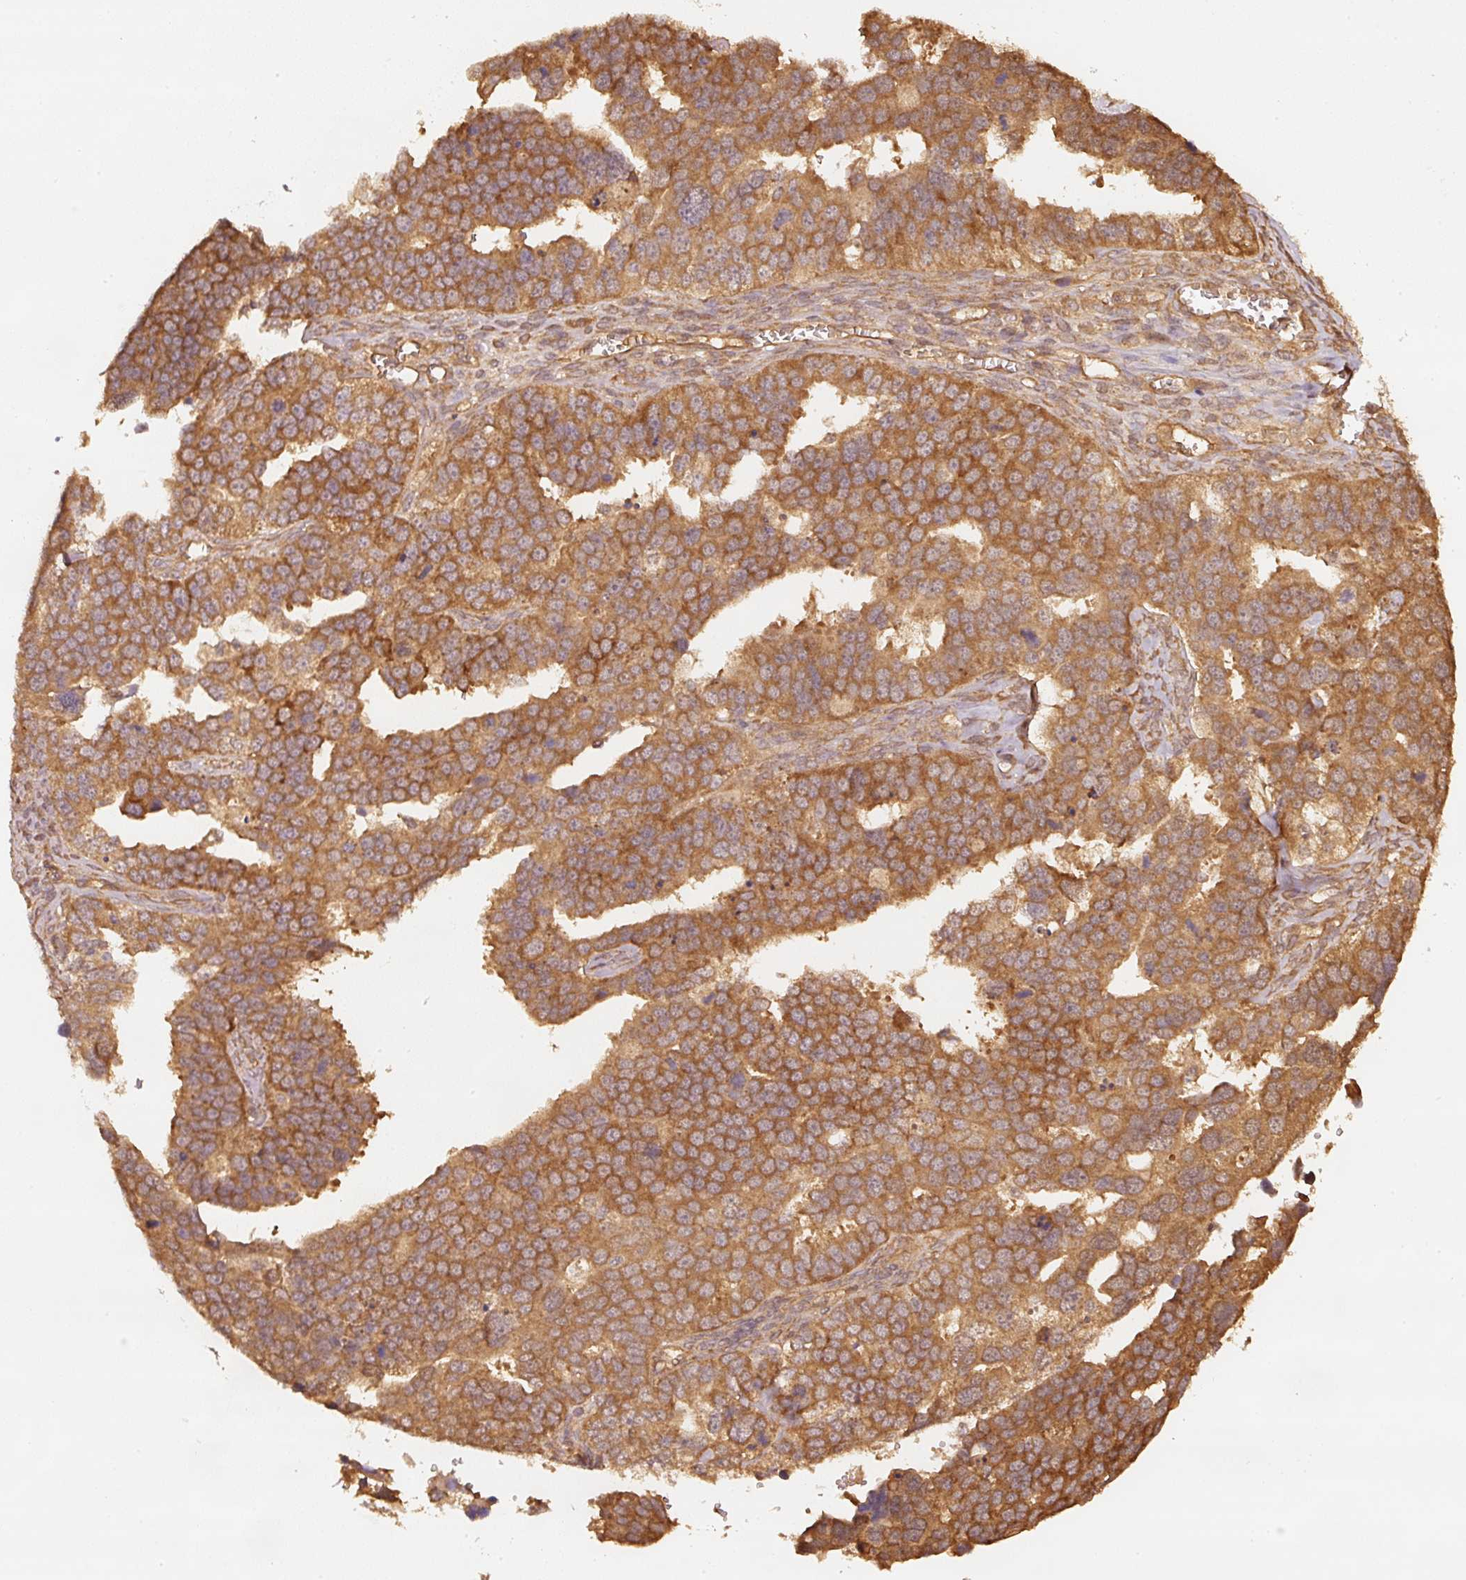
{"staining": {"intensity": "strong", "quantity": ">75%", "location": "cytoplasmic/membranous"}, "tissue": "ovarian cancer", "cell_type": "Tumor cells", "image_type": "cancer", "snomed": [{"axis": "morphology", "description": "Cystadenocarcinoma, serous, NOS"}, {"axis": "topography", "description": "Ovary"}], "caption": "Strong cytoplasmic/membranous protein expression is identified in approximately >75% of tumor cells in serous cystadenocarcinoma (ovarian). (Brightfield microscopy of DAB IHC at high magnification).", "gene": "STAU1", "patient": {"sex": "female", "age": 76}}